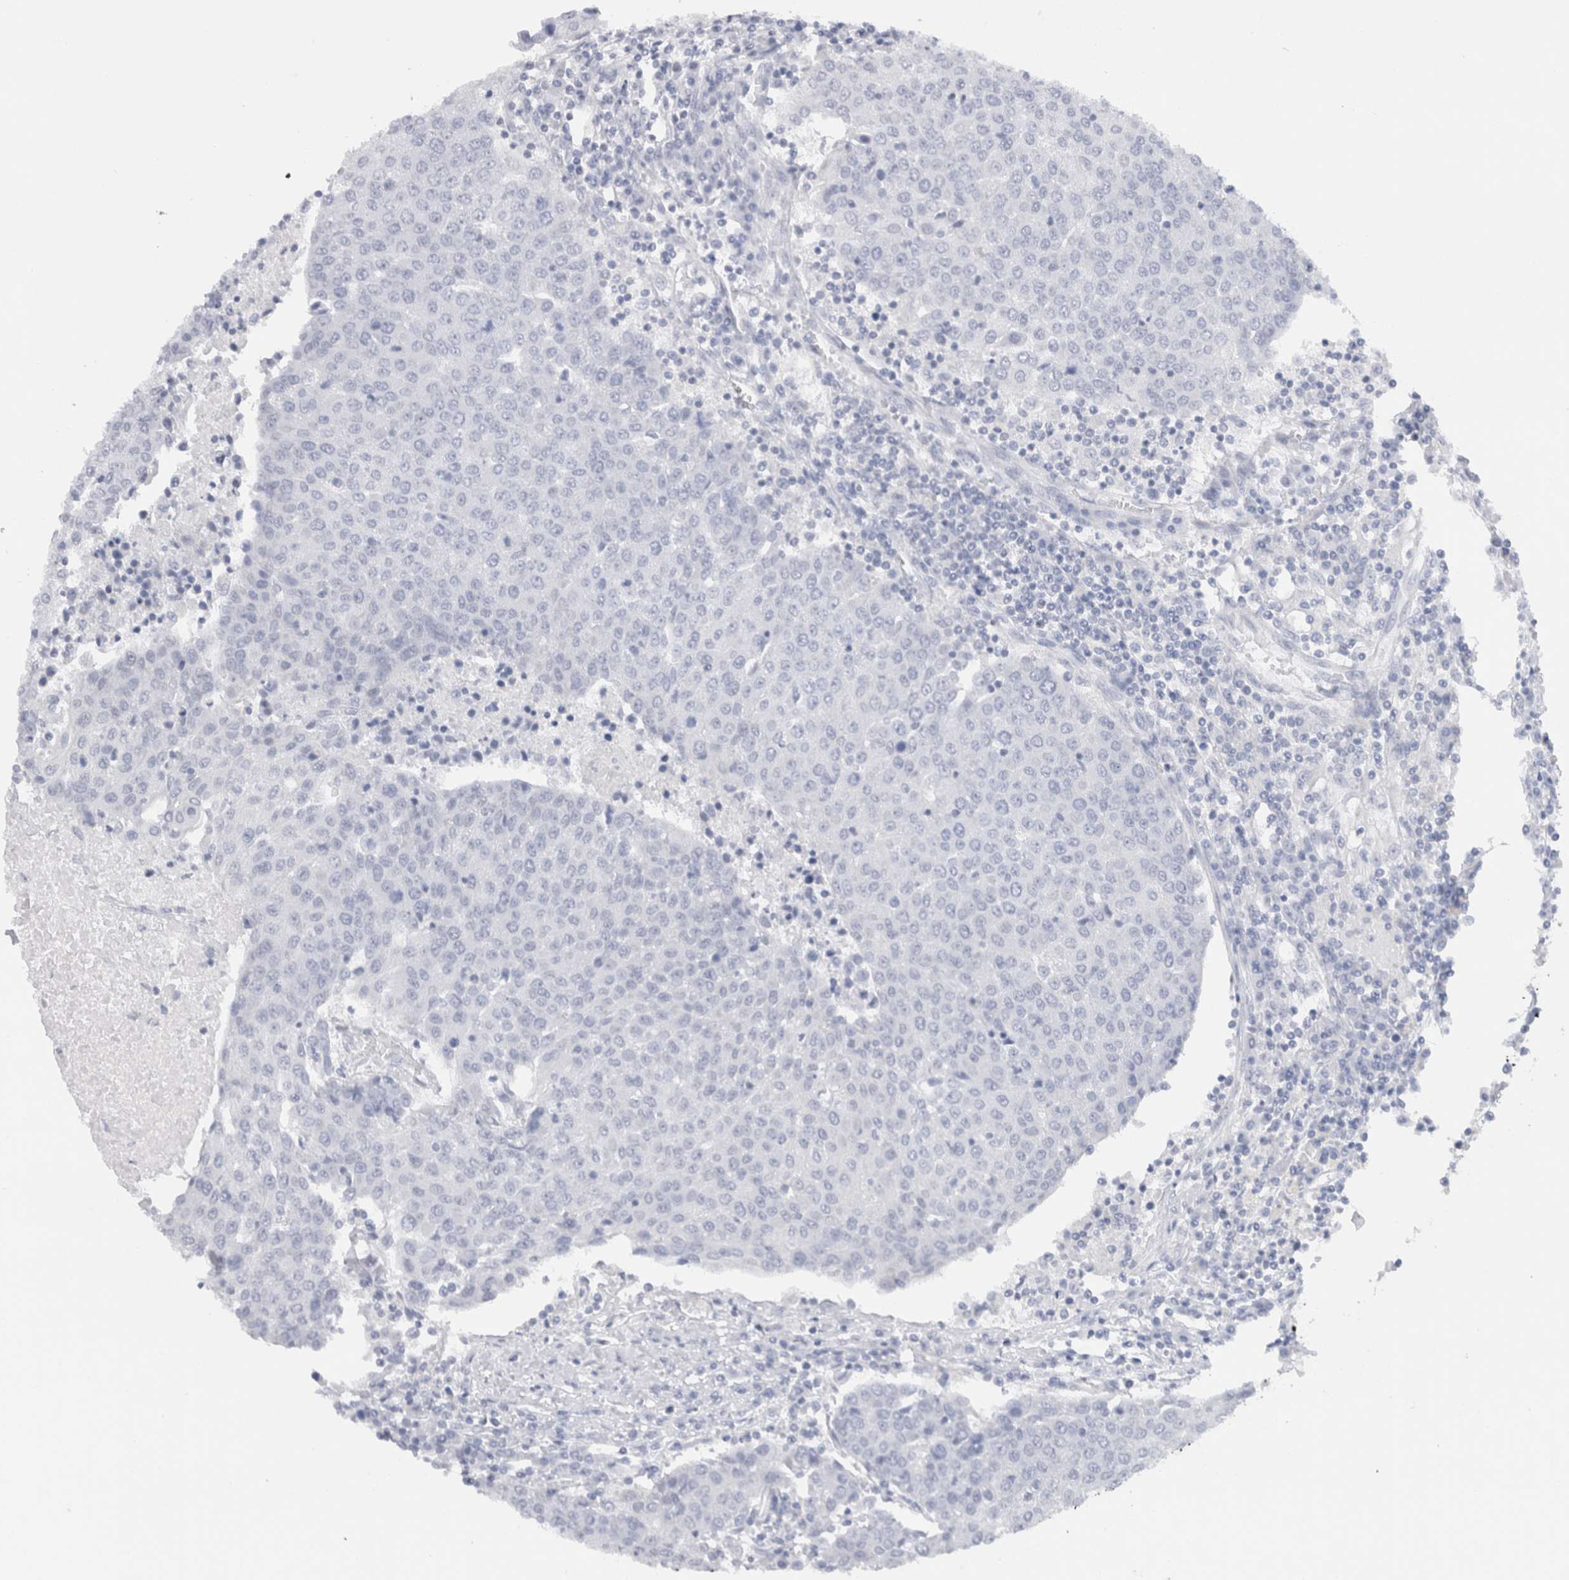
{"staining": {"intensity": "negative", "quantity": "none", "location": "none"}, "tissue": "urothelial cancer", "cell_type": "Tumor cells", "image_type": "cancer", "snomed": [{"axis": "morphology", "description": "Urothelial carcinoma, High grade"}, {"axis": "topography", "description": "Urinary bladder"}], "caption": "The photomicrograph demonstrates no staining of tumor cells in high-grade urothelial carcinoma. Nuclei are stained in blue.", "gene": "C9orf50", "patient": {"sex": "female", "age": 85}}